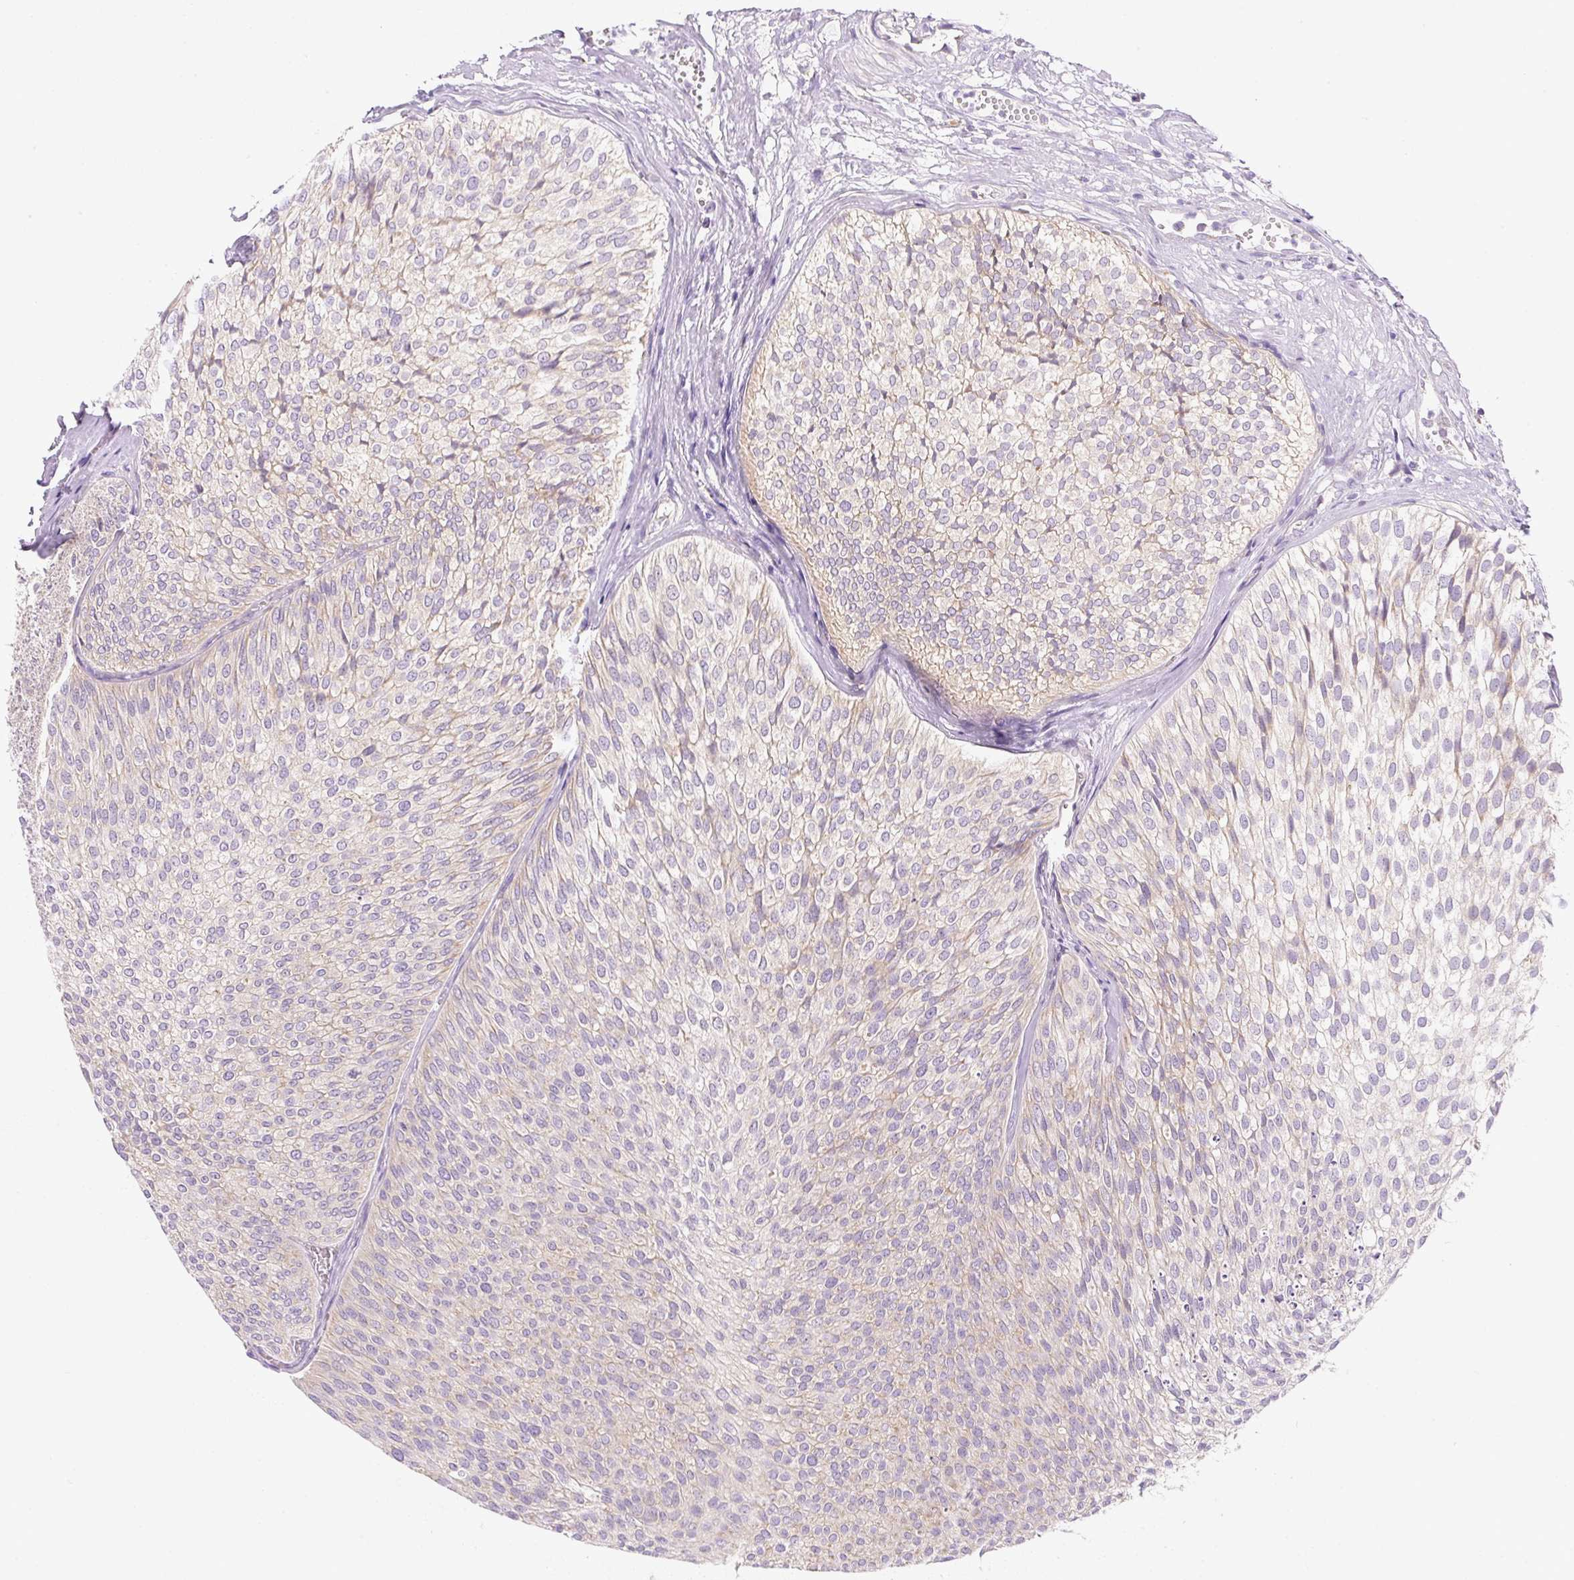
{"staining": {"intensity": "negative", "quantity": "none", "location": "none"}, "tissue": "urothelial cancer", "cell_type": "Tumor cells", "image_type": "cancer", "snomed": [{"axis": "morphology", "description": "Urothelial carcinoma, Low grade"}, {"axis": "topography", "description": "Urinary bladder"}], "caption": "Immunohistochemistry of urothelial cancer exhibits no staining in tumor cells.", "gene": "RPL18A", "patient": {"sex": "male", "age": 91}}